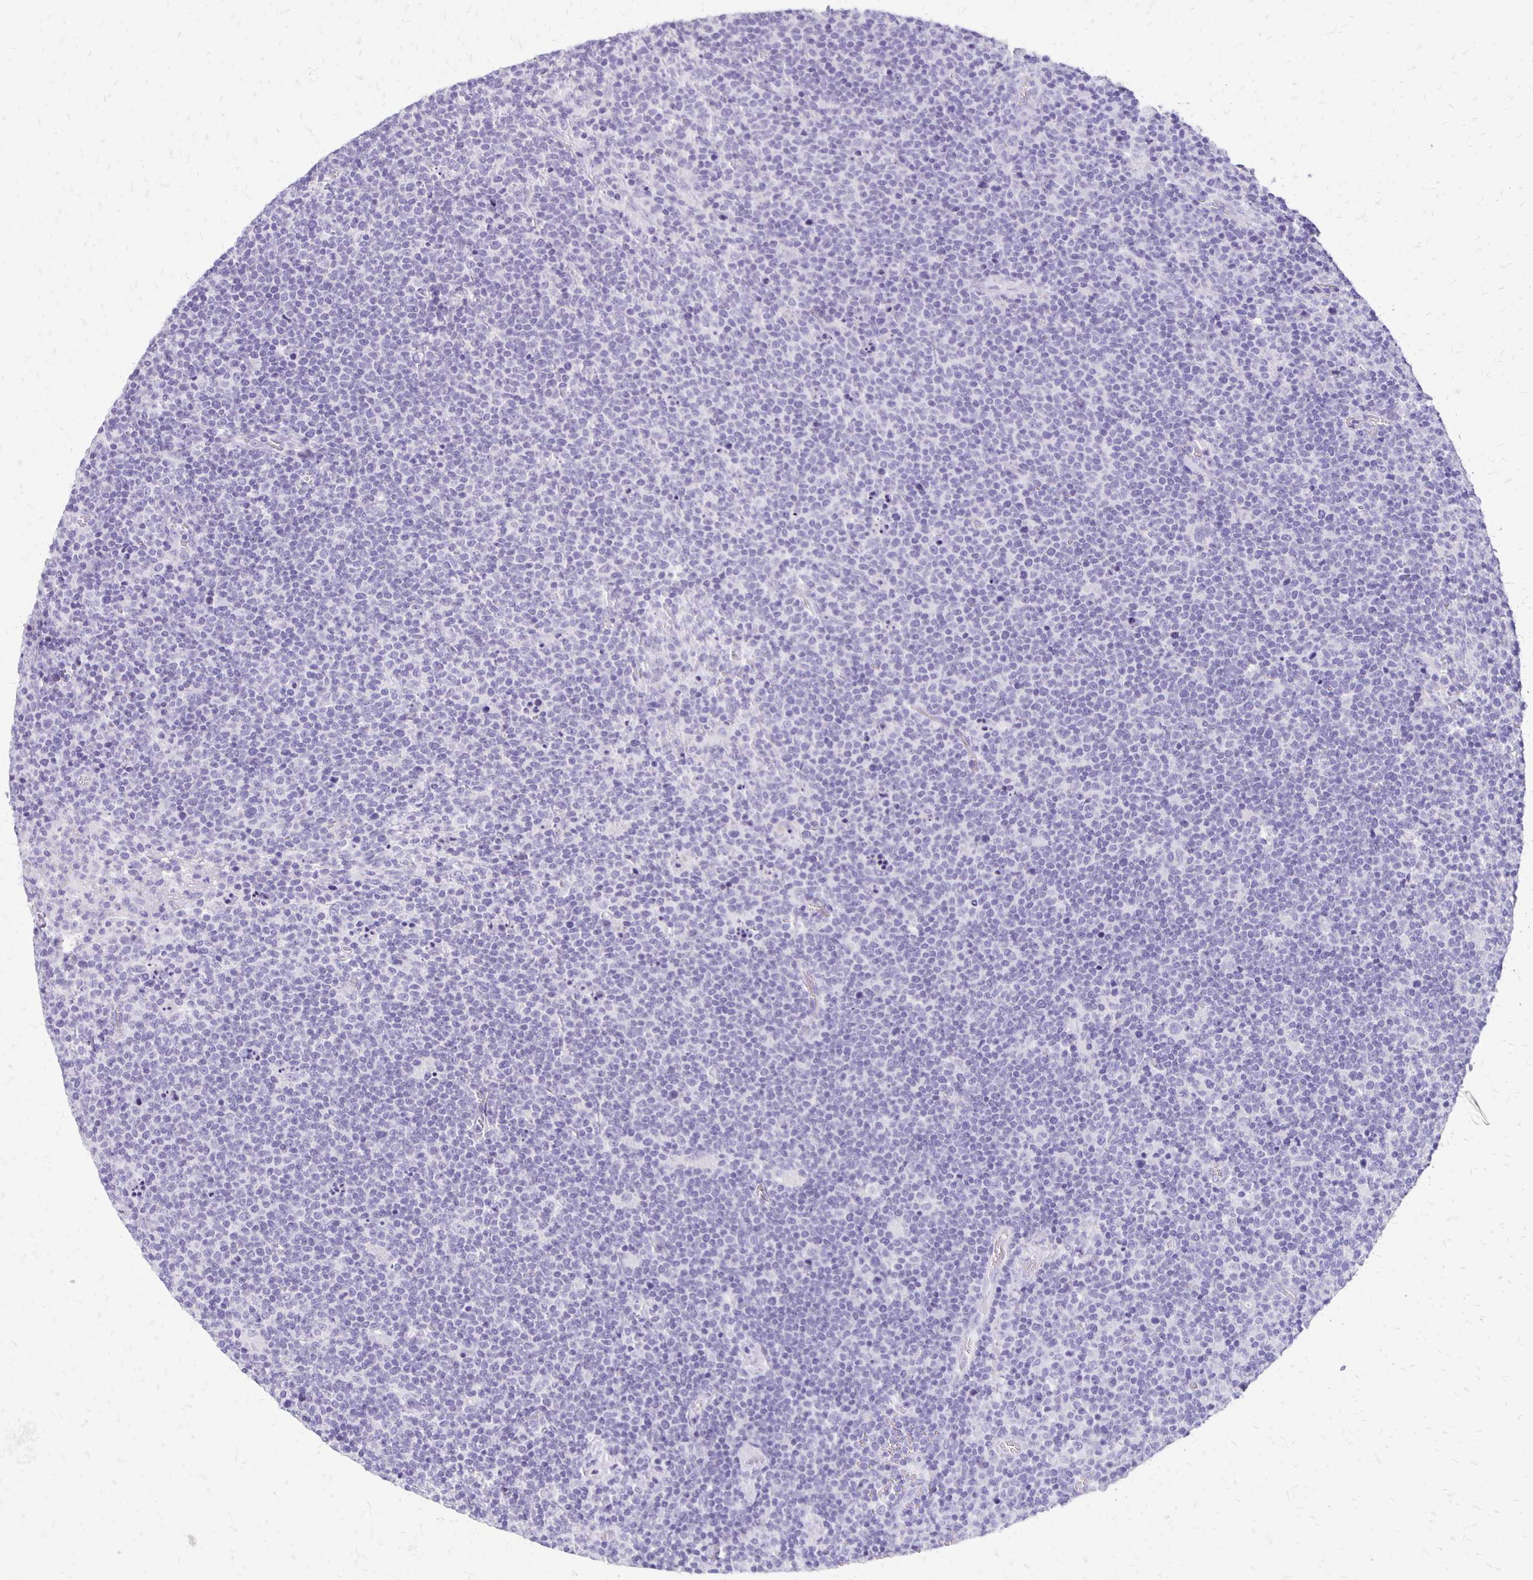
{"staining": {"intensity": "negative", "quantity": "none", "location": "none"}, "tissue": "lymphoma", "cell_type": "Tumor cells", "image_type": "cancer", "snomed": [{"axis": "morphology", "description": "Malignant lymphoma, non-Hodgkin's type, High grade"}, {"axis": "topography", "description": "Lymph node"}], "caption": "High power microscopy image of an IHC photomicrograph of lymphoma, revealing no significant expression in tumor cells.", "gene": "ANKRD45", "patient": {"sex": "male", "age": 61}}